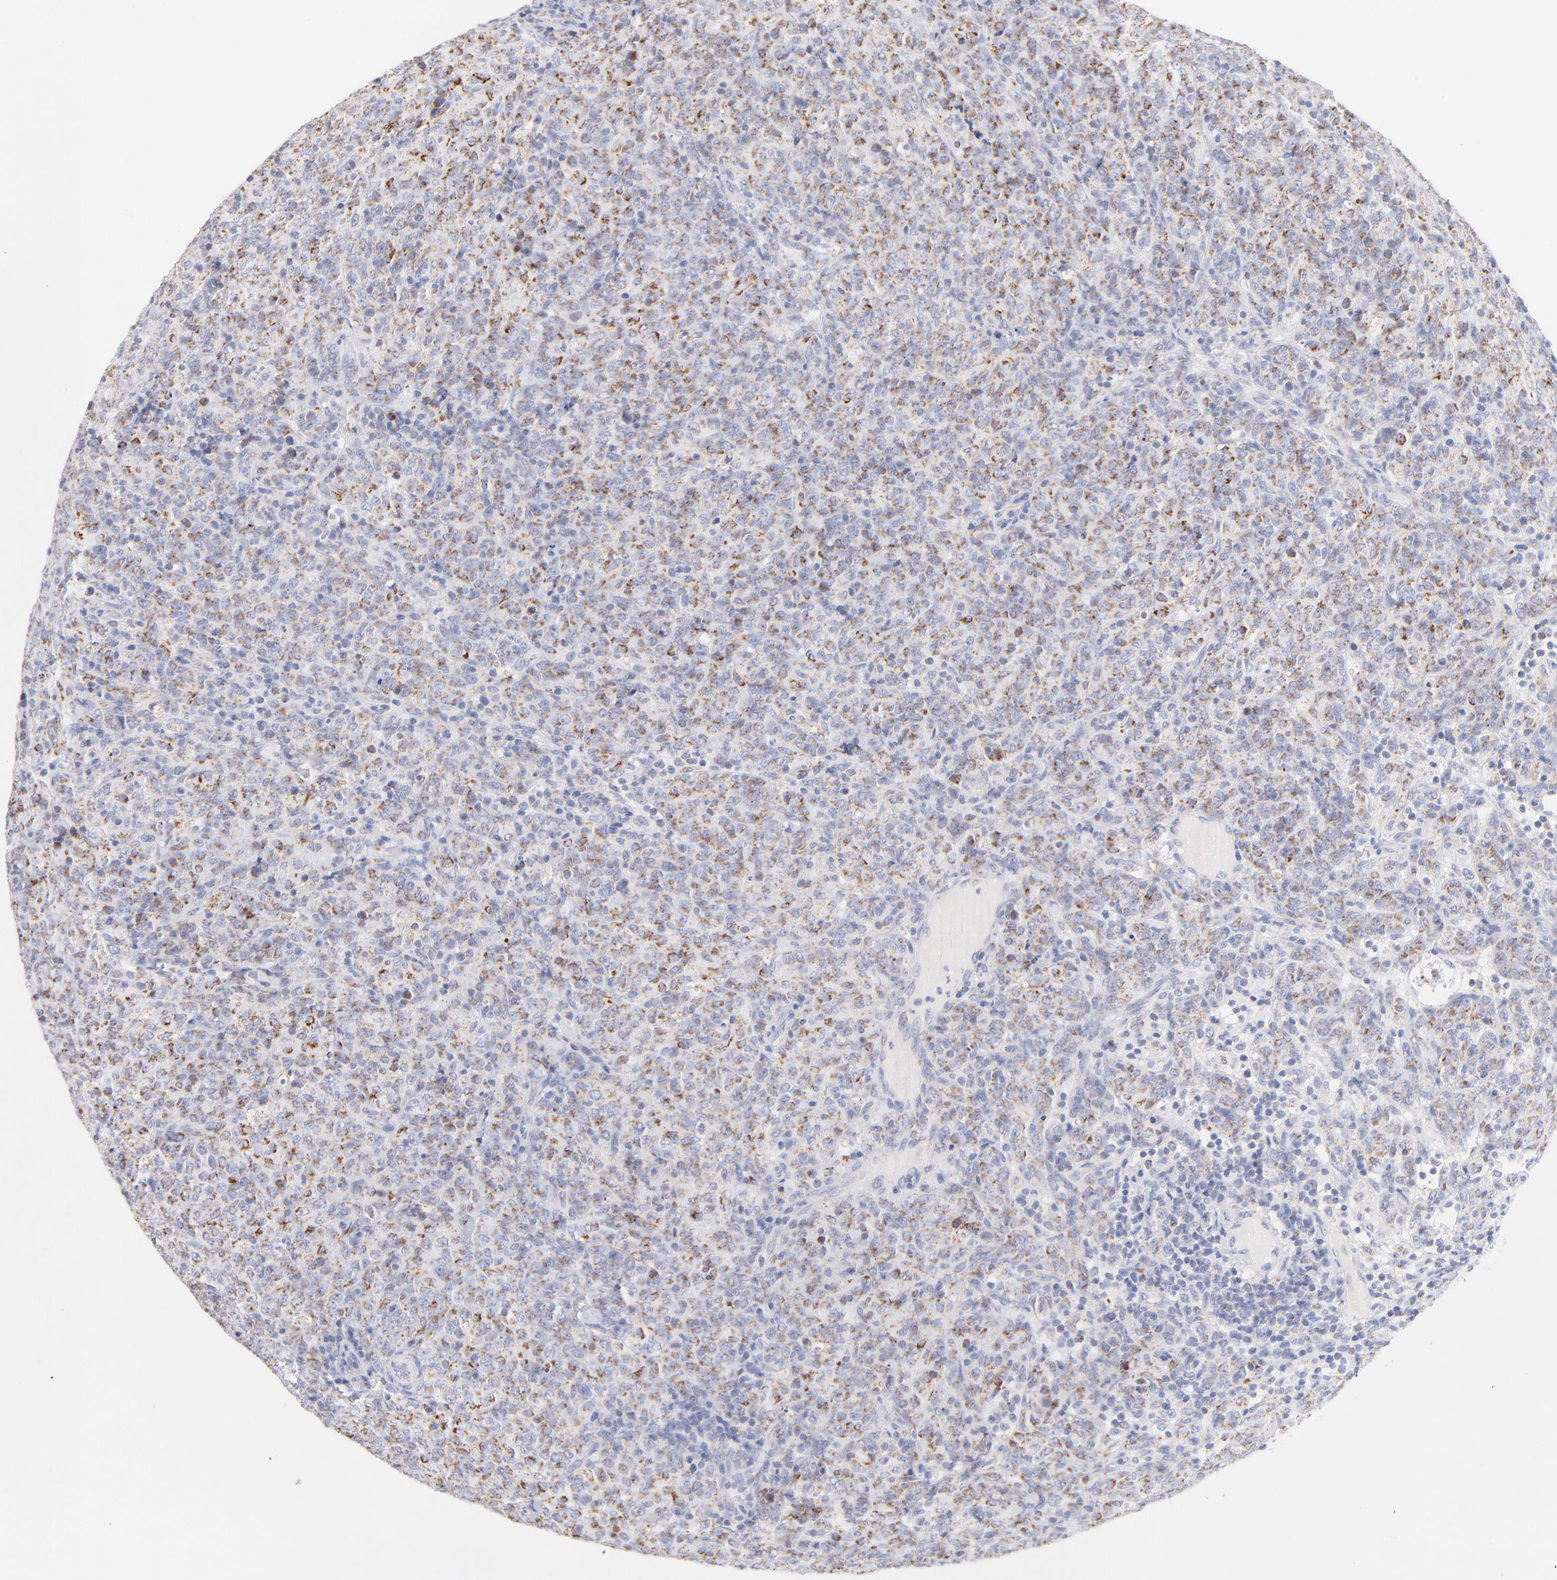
{"staining": {"intensity": "moderate", "quantity": ">75%", "location": "cytoplasmic/membranous"}, "tissue": "lymphoma", "cell_type": "Tumor cells", "image_type": "cancer", "snomed": [{"axis": "morphology", "description": "Malignant lymphoma, non-Hodgkin's type, High grade"}, {"axis": "topography", "description": "Tonsil"}], "caption": "There is medium levels of moderate cytoplasmic/membranous positivity in tumor cells of lymphoma, as demonstrated by immunohistochemical staining (brown color).", "gene": "AIFM1", "patient": {"sex": "female", "age": 36}}